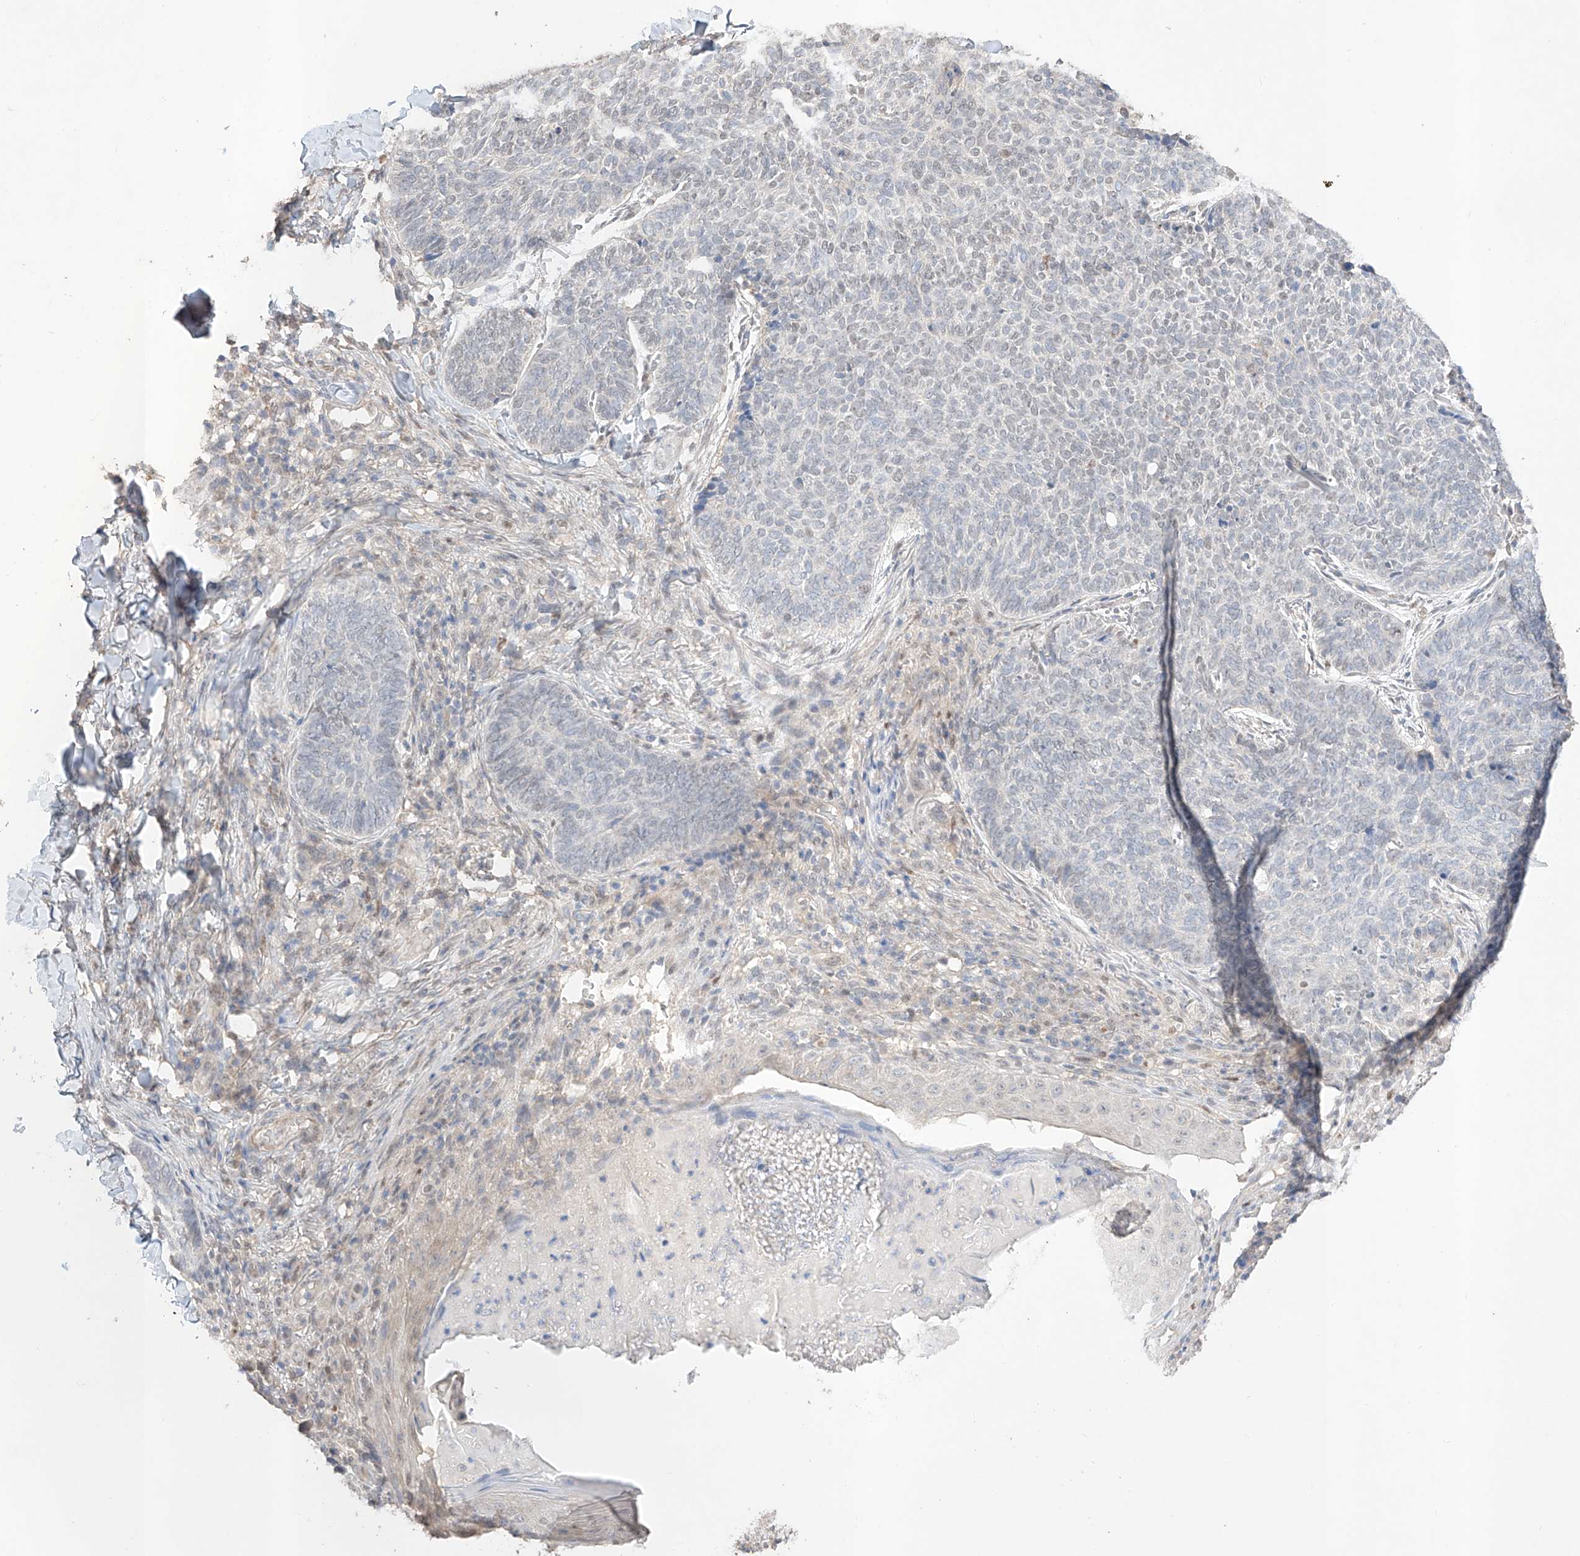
{"staining": {"intensity": "negative", "quantity": "none", "location": "none"}, "tissue": "skin cancer", "cell_type": "Tumor cells", "image_type": "cancer", "snomed": [{"axis": "morphology", "description": "Normal tissue, NOS"}, {"axis": "morphology", "description": "Basal cell carcinoma"}, {"axis": "topography", "description": "Skin"}], "caption": "Immunohistochemistry (IHC) of skin cancer (basal cell carcinoma) shows no staining in tumor cells.", "gene": "APIP", "patient": {"sex": "male", "age": 50}}